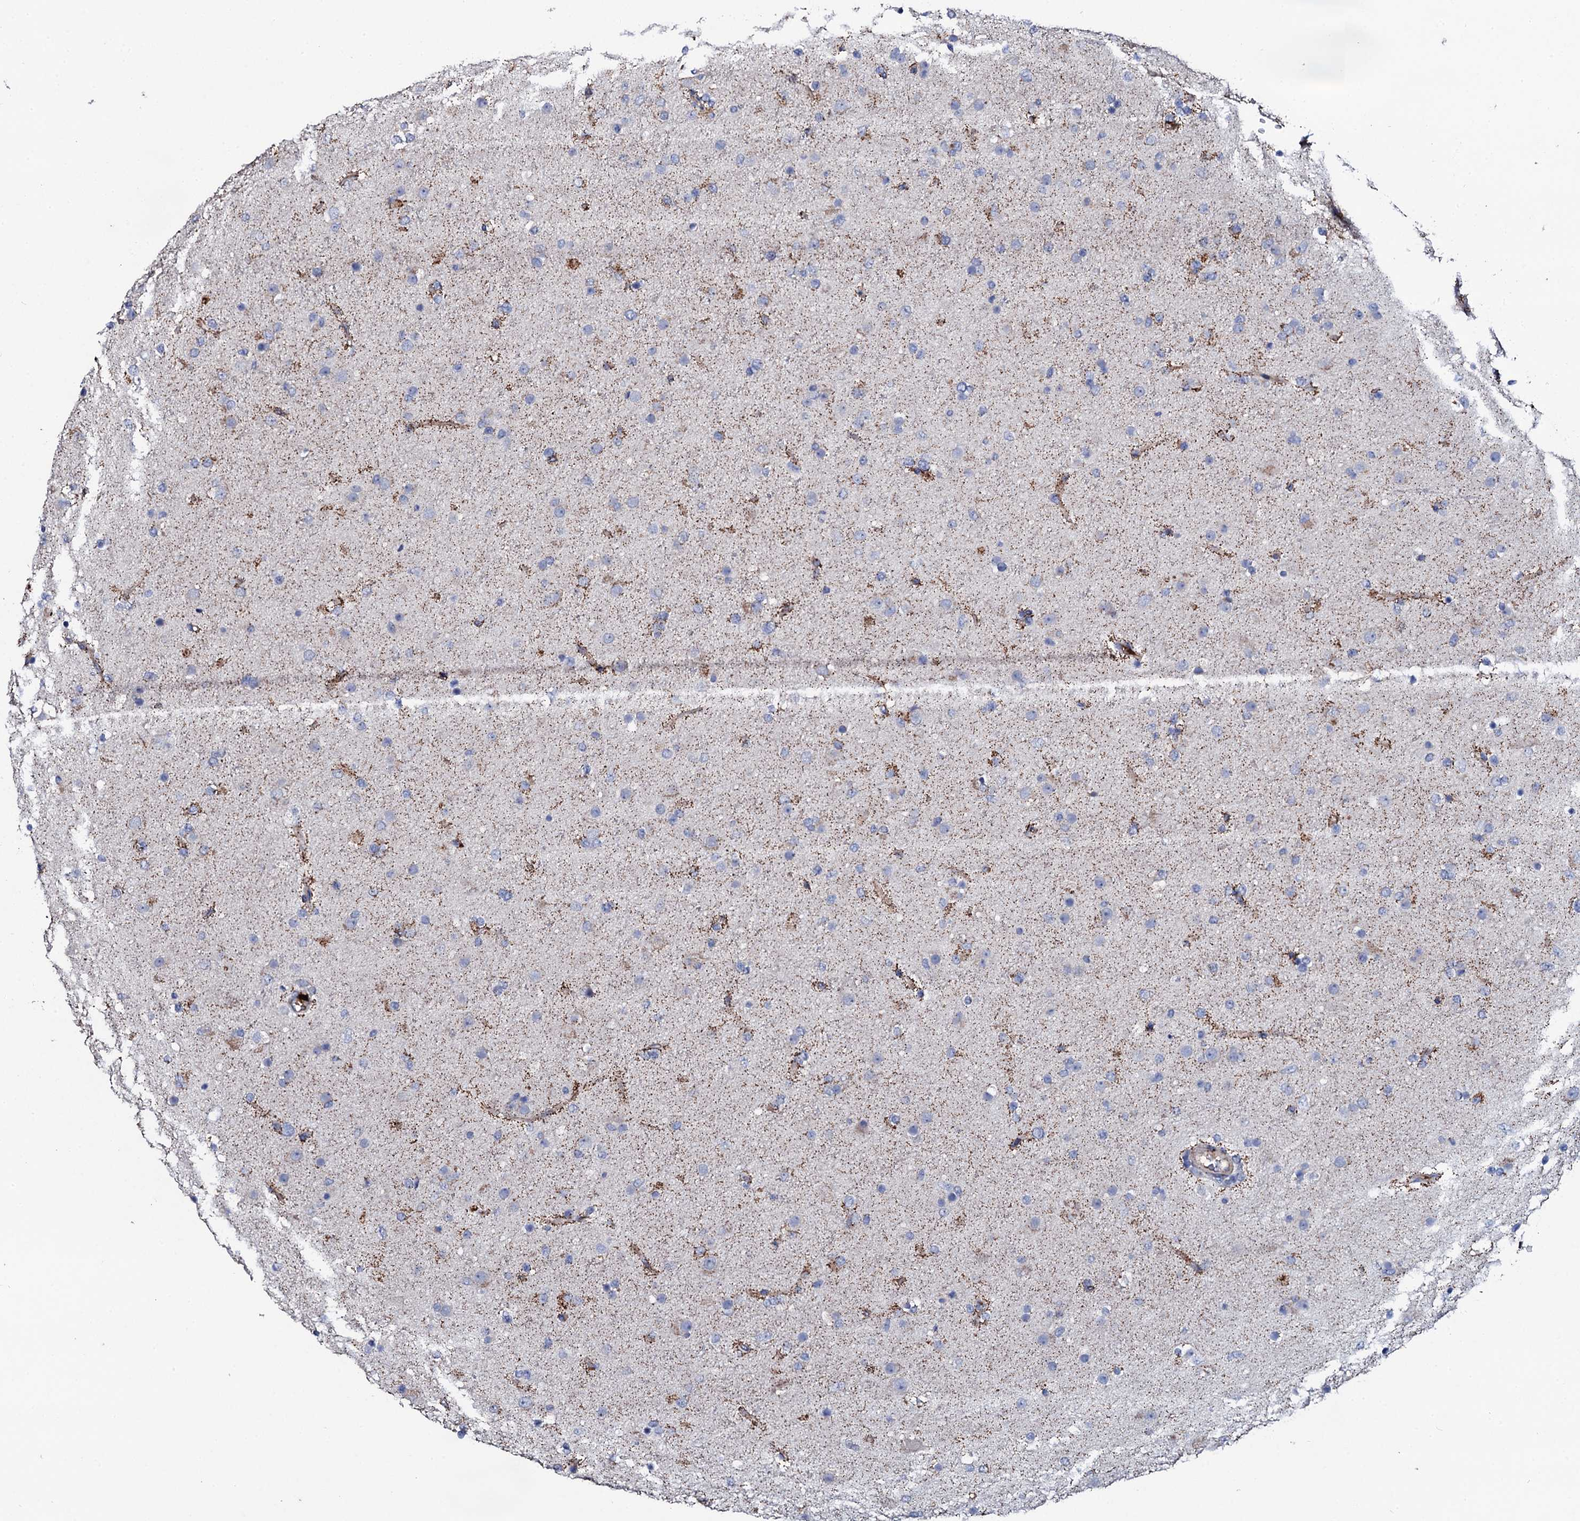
{"staining": {"intensity": "moderate", "quantity": "<25%", "location": "cytoplasmic/membranous"}, "tissue": "glioma", "cell_type": "Tumor cells", "image_type": "cancer", "snomed": [{"axis": "morphology", "description": "Glioma, malignant, Low grade"}, {"axis": "topography", "description": "Brain"}], "caption": "Immunohistochemistry of human low-grade glioma (malignant) exhibits low levels of moderate cytoplasmic/membranous positivity in about <25% of tumor cells. The protein of interest is stained brown, and the nuclei are stained in blue (DAB IHC with brightfield microscopy, high magnification).", "gene": "DBX1", "patient": {"sex": "male", "age": 65}}